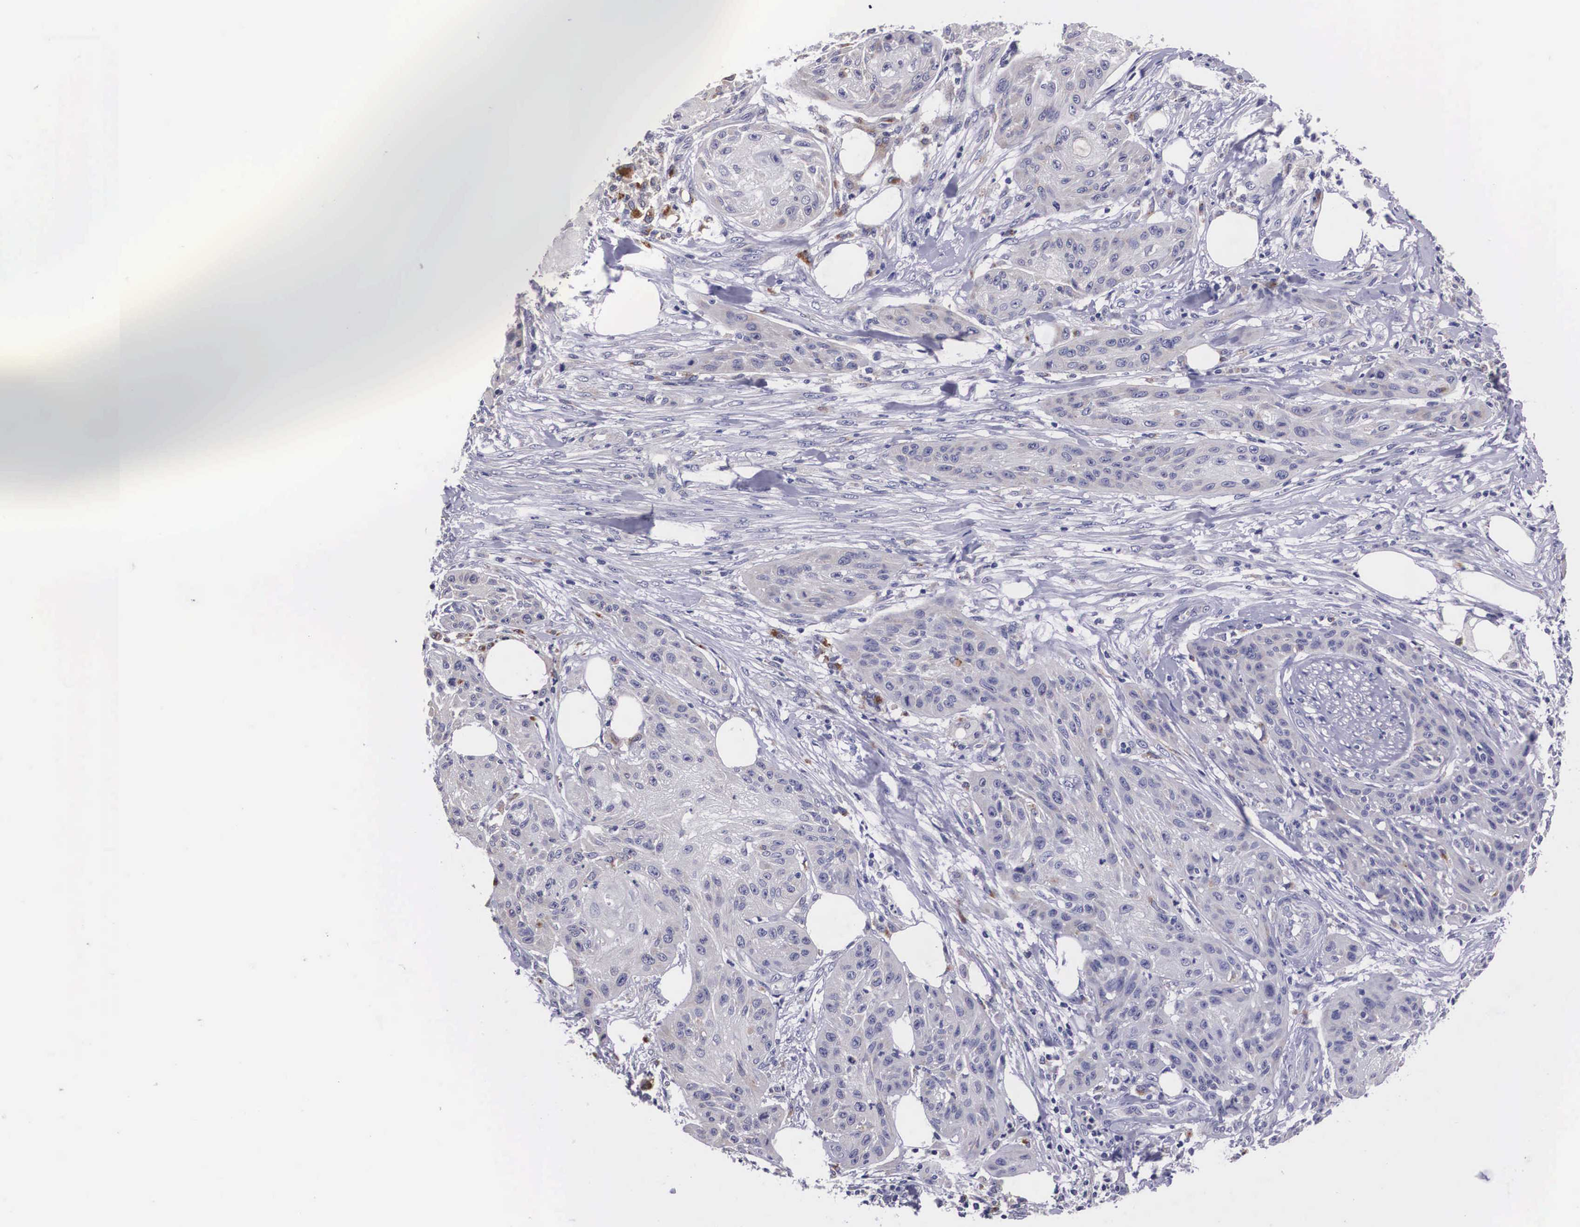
{"staining": {"intensity": "negative", "quantity": "none", "location": "none"}, "tissue": "skin cancer", "cell_type": "Tumor cells", "image_type": "cancer", "snomed": [{"axis": "morphology", "description": "Squamous cell carcinoma, NOS"}, {"axis": "topography", "description": "Skin"}], "caption": "Human skin cancer stained for a protein using immunohistochemistry (IHC) displays no expression in tumor cells.", "gene": "CRELD2", "patient": {"sex": "female", "age": 88}}